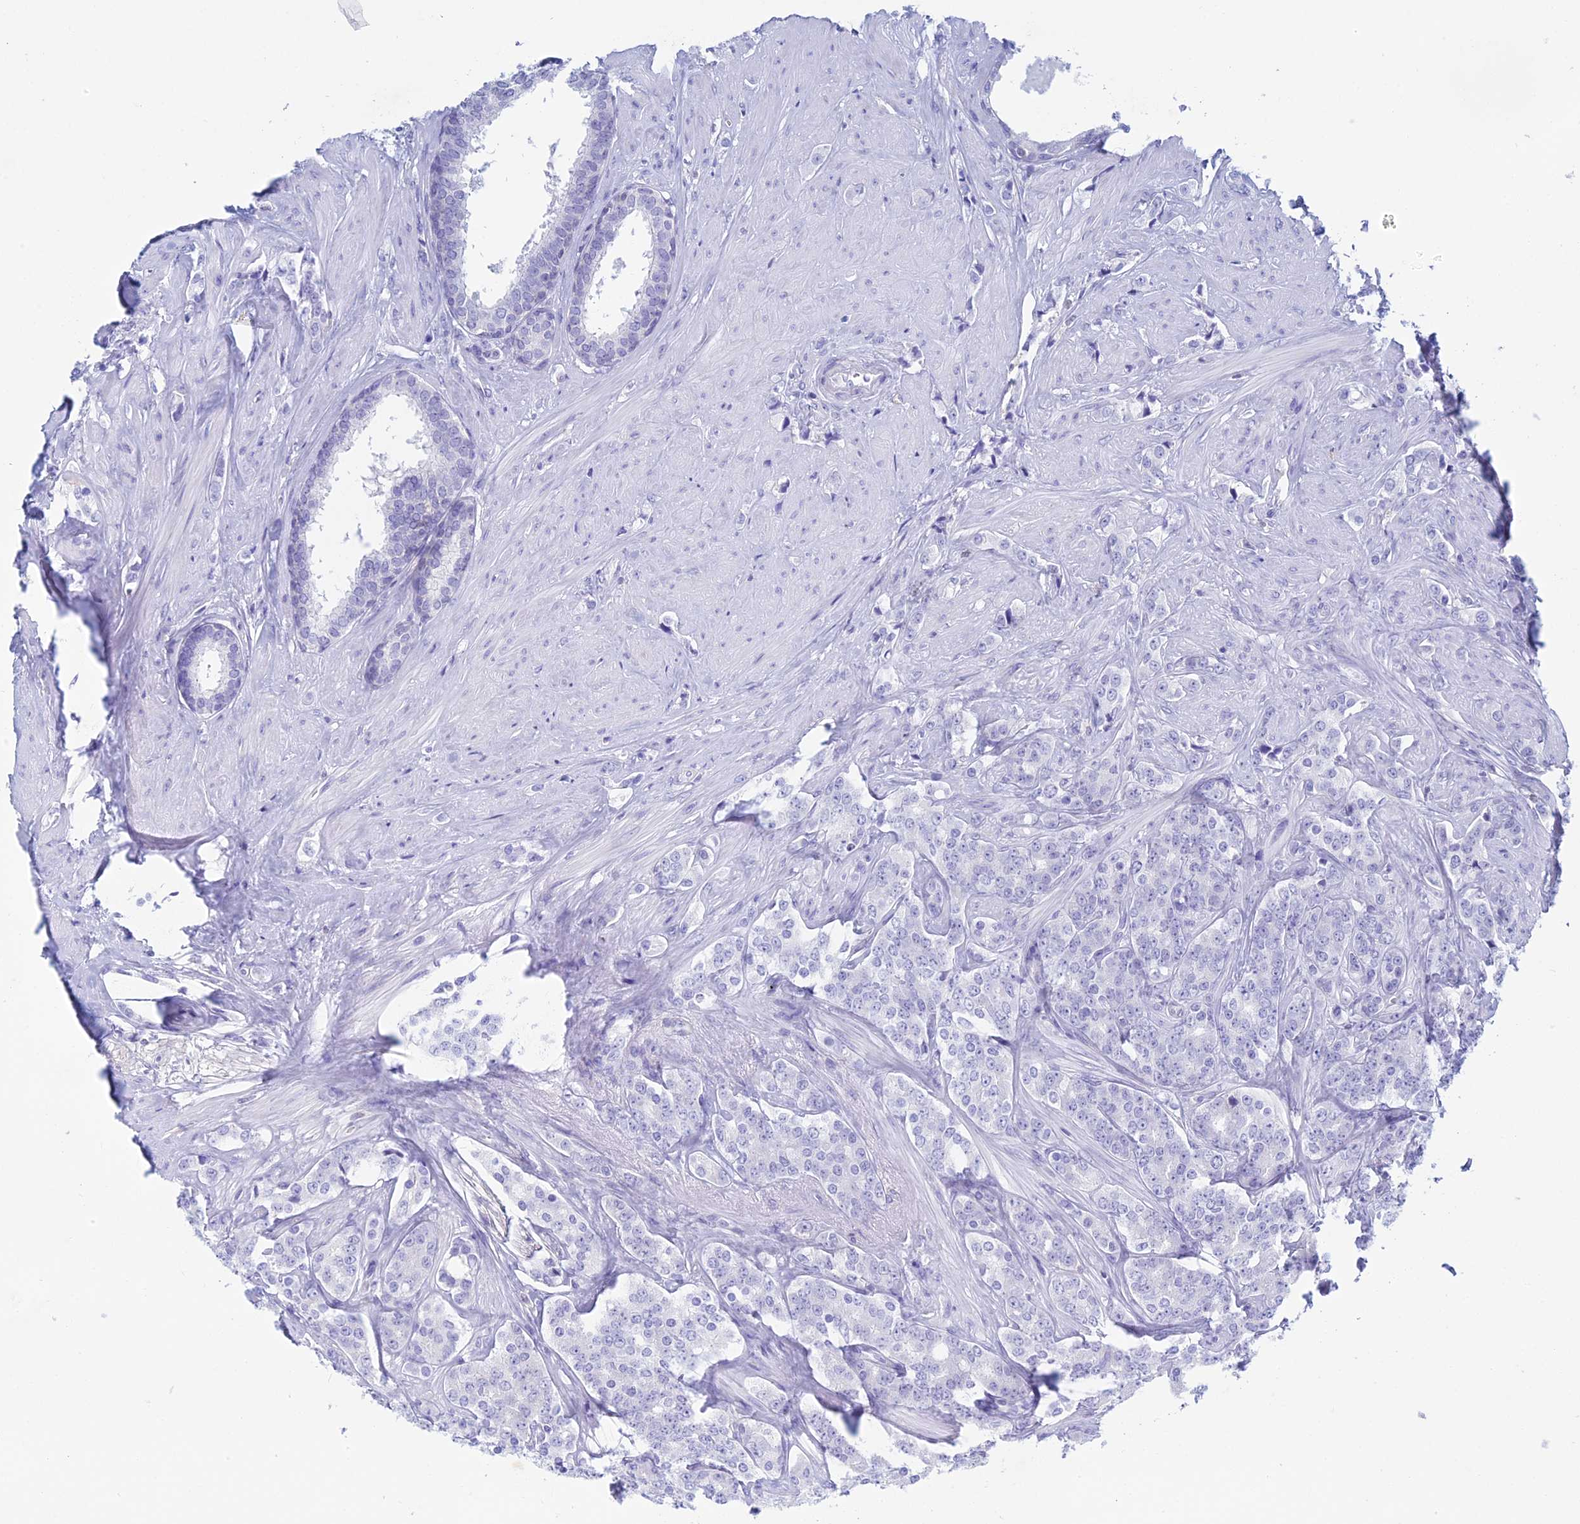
{"staining": {"intensity": "negative", "quantity": "none", "location": "none"}, "tissue": "prostate cancer", "cell_type": "Tumor cells", "image_type": "cancer", "snomed": [{"axis": "morphology", "description": "Adenocarcinoma, High grade"}, {"axis": "topography", "description": "Prostate"}], "caption": "Tumor cells are negative for protein expression in human prostate cancer (high-grade adenocarcinoma).", "gene": "KCNK17", "patient": {"sex": "male", "age": 62}}